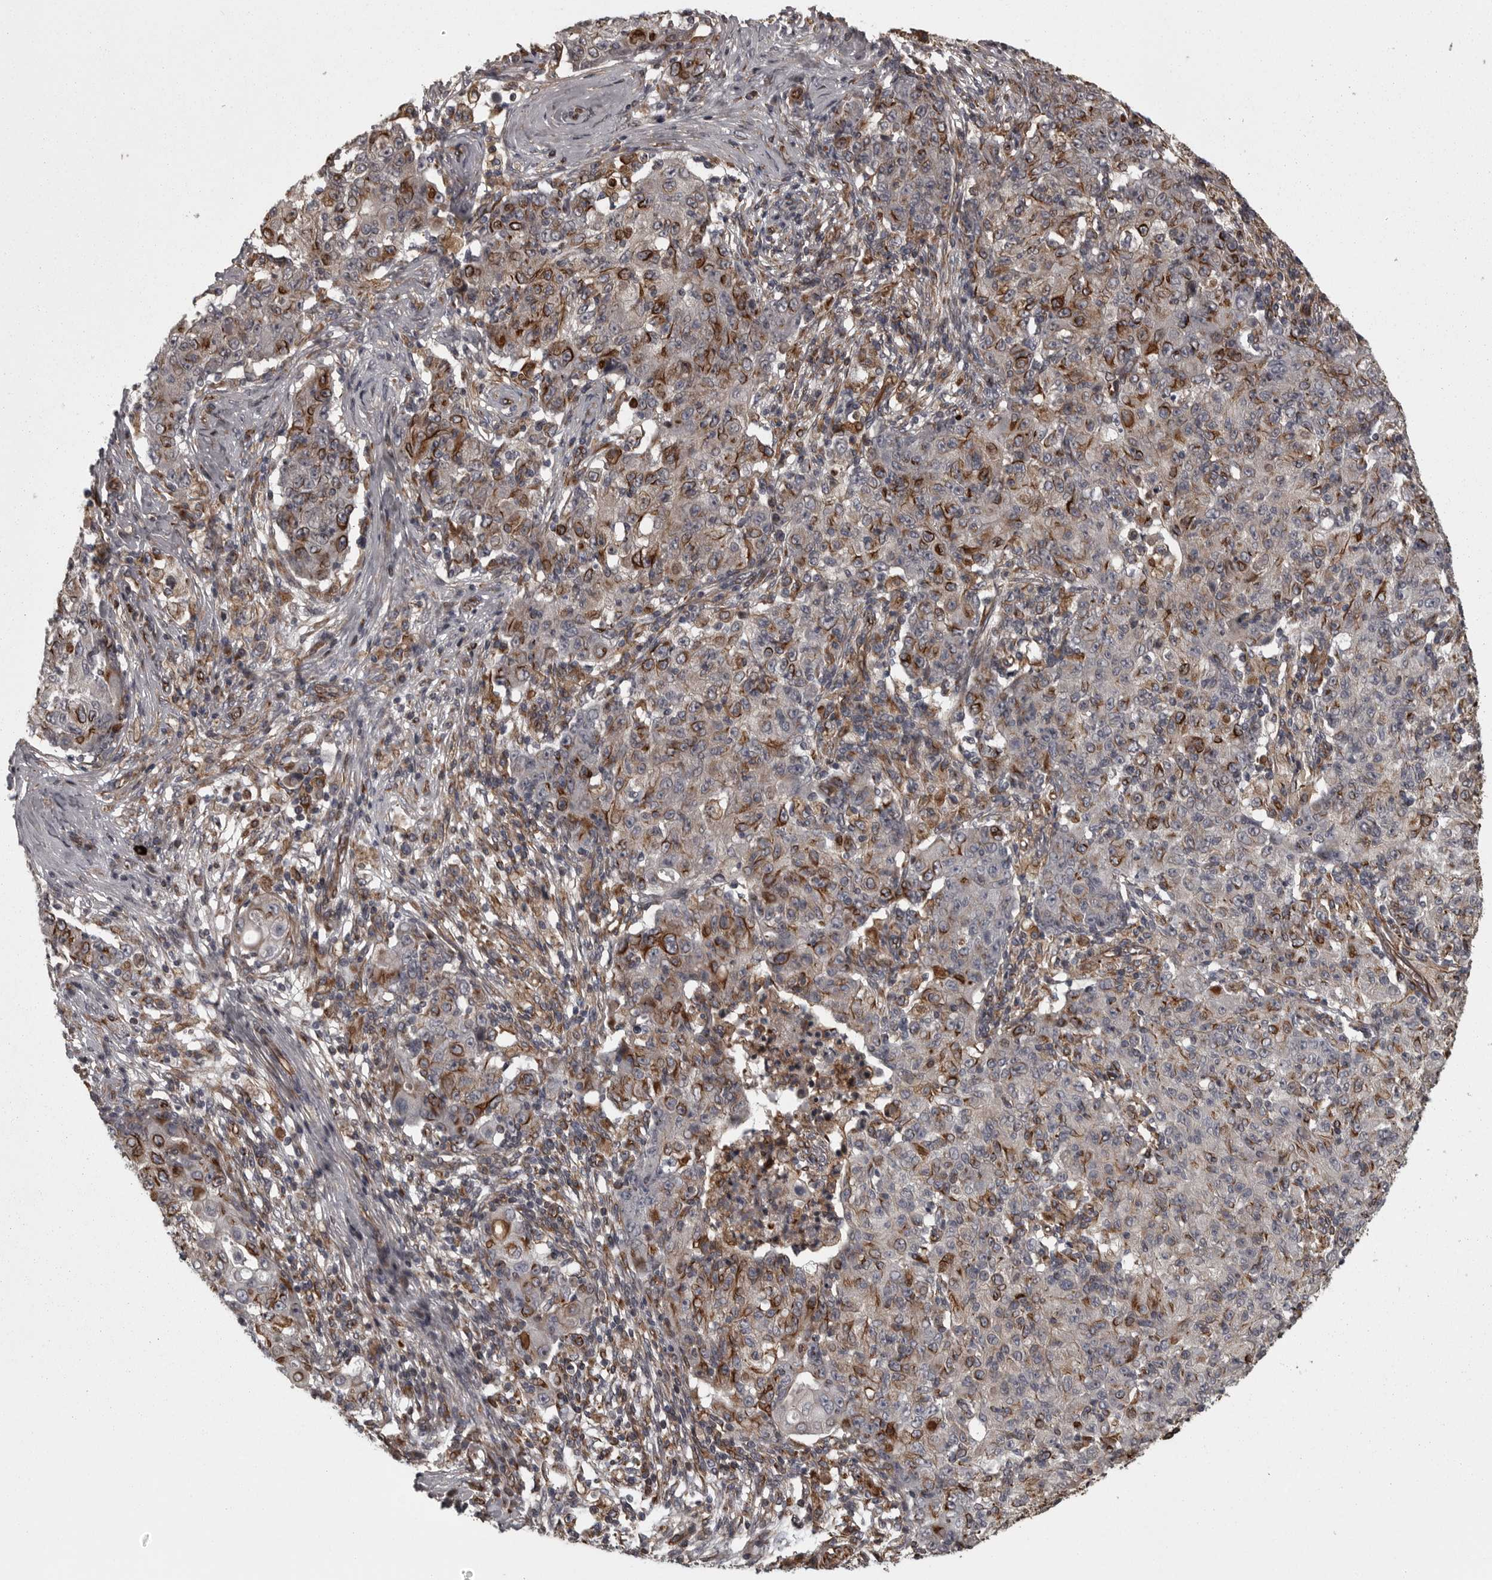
{"staining": {"intensity": "moderate", "quantity": "<25%", "location": "cytoplasmic/membranous"}, "tissue": "ovarian cancer", "cell_type": "Tumor cells", "image_type": "cancer", "snomed": [{"axis": "morphology", "description": "Carcinoma, endometroid"}, {"axis": "topography", "description": "Ovary"}], "caption": "DAB (3,3'-diaminobenzidine) immunohistochemical staining of human endometroid carcinoma (ovarian) shows moderate cytoplasmic/membranous protein staining in approximately <25% of tumor cells.", "gene": "FAAP100", "patient": {"sex": "female", "age": 42}}